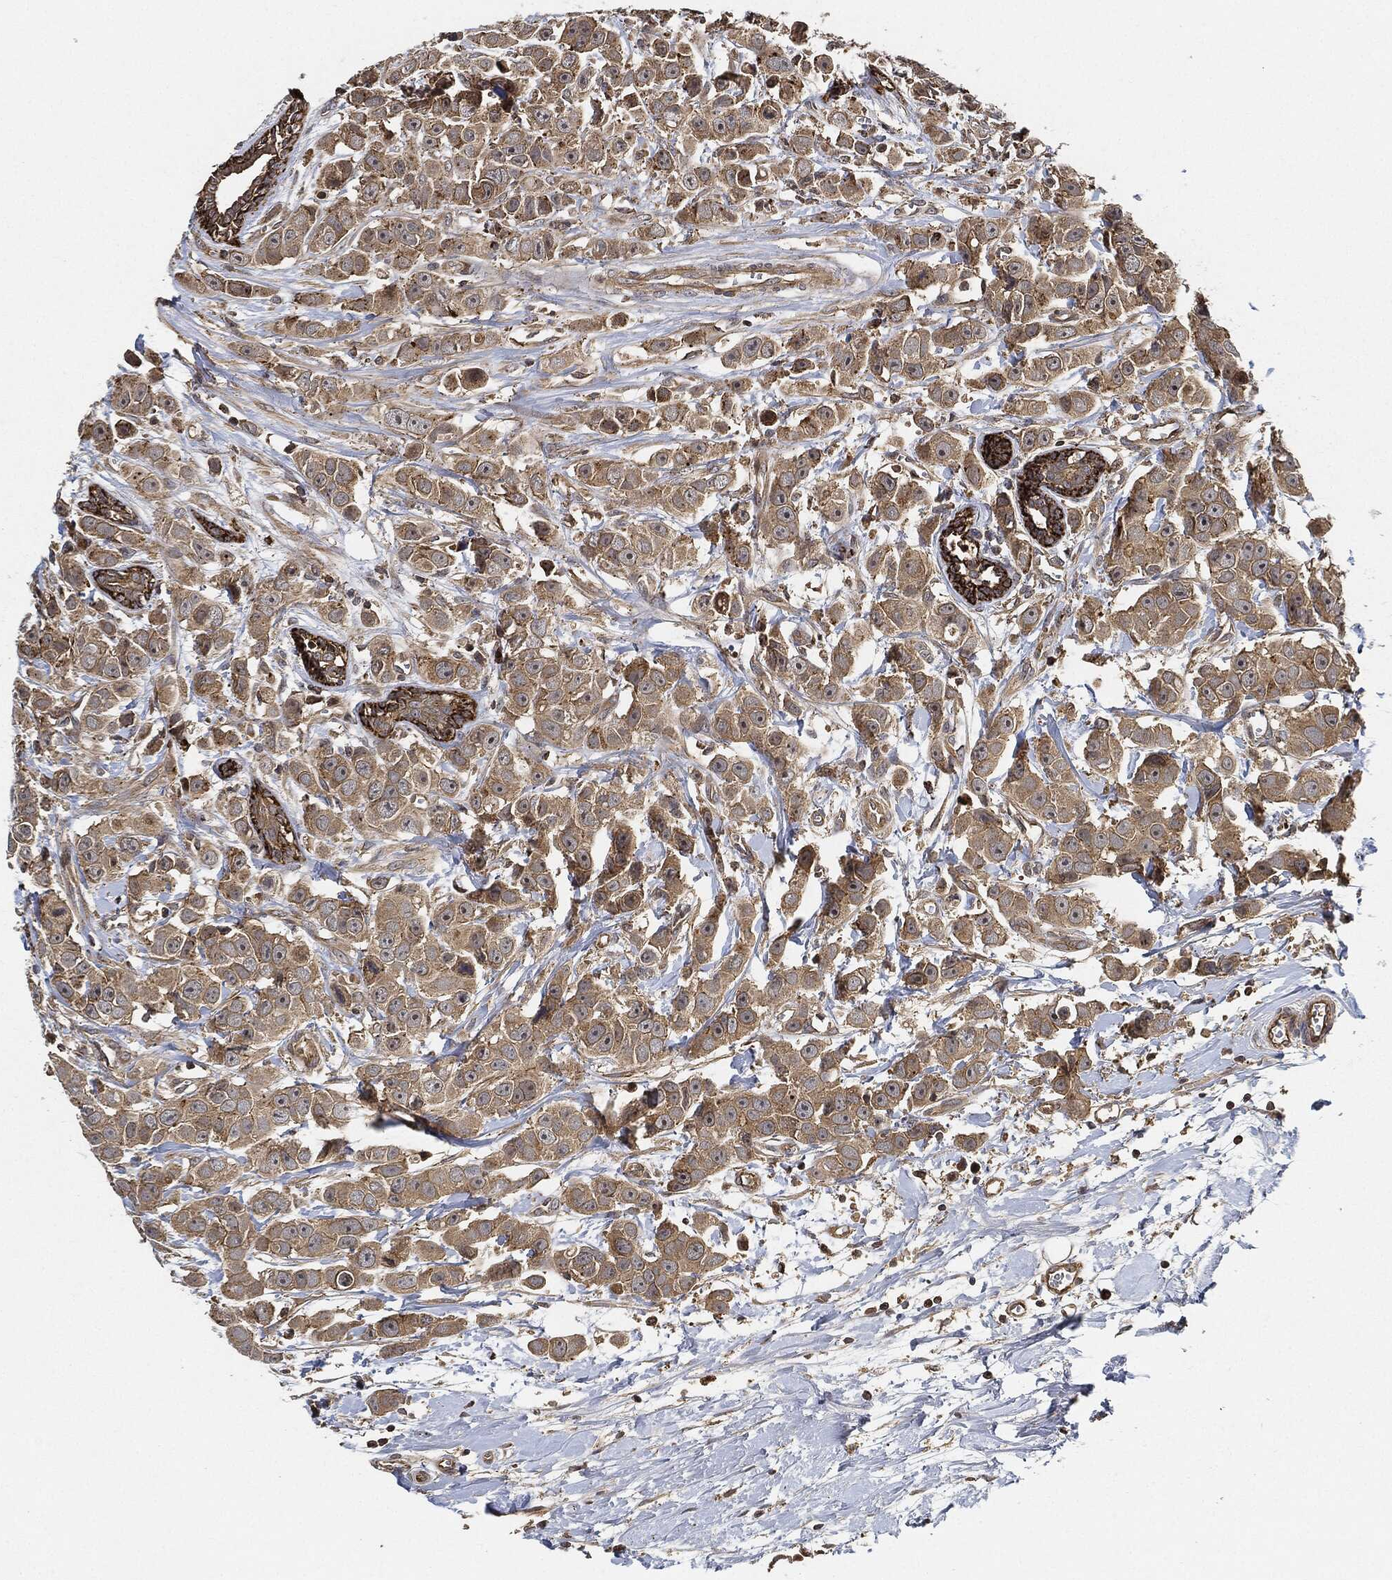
{"staining": {"intensity": "moderate", "quantity": "25%-75%", "location": "cytoplasmic/membranous"}, "tissue": "breast cancer", "cell_type": "Tumor cells", "image_type": "cancer", "snomed": [{"axis": "morphology", "description": "Duct carcinoma"}, {"axis": "topography", "description": "Breast"}], "caption": "This photomicrograph reveals immunohistochemistry staining of human breast intraductal carcinoma, with medium moderate cytoplasmic/membranous positivity in approximately 25%-75% of tumor cells.", "gene": "MAP3K3", "patient": {"sex": "female", "age": 35}}